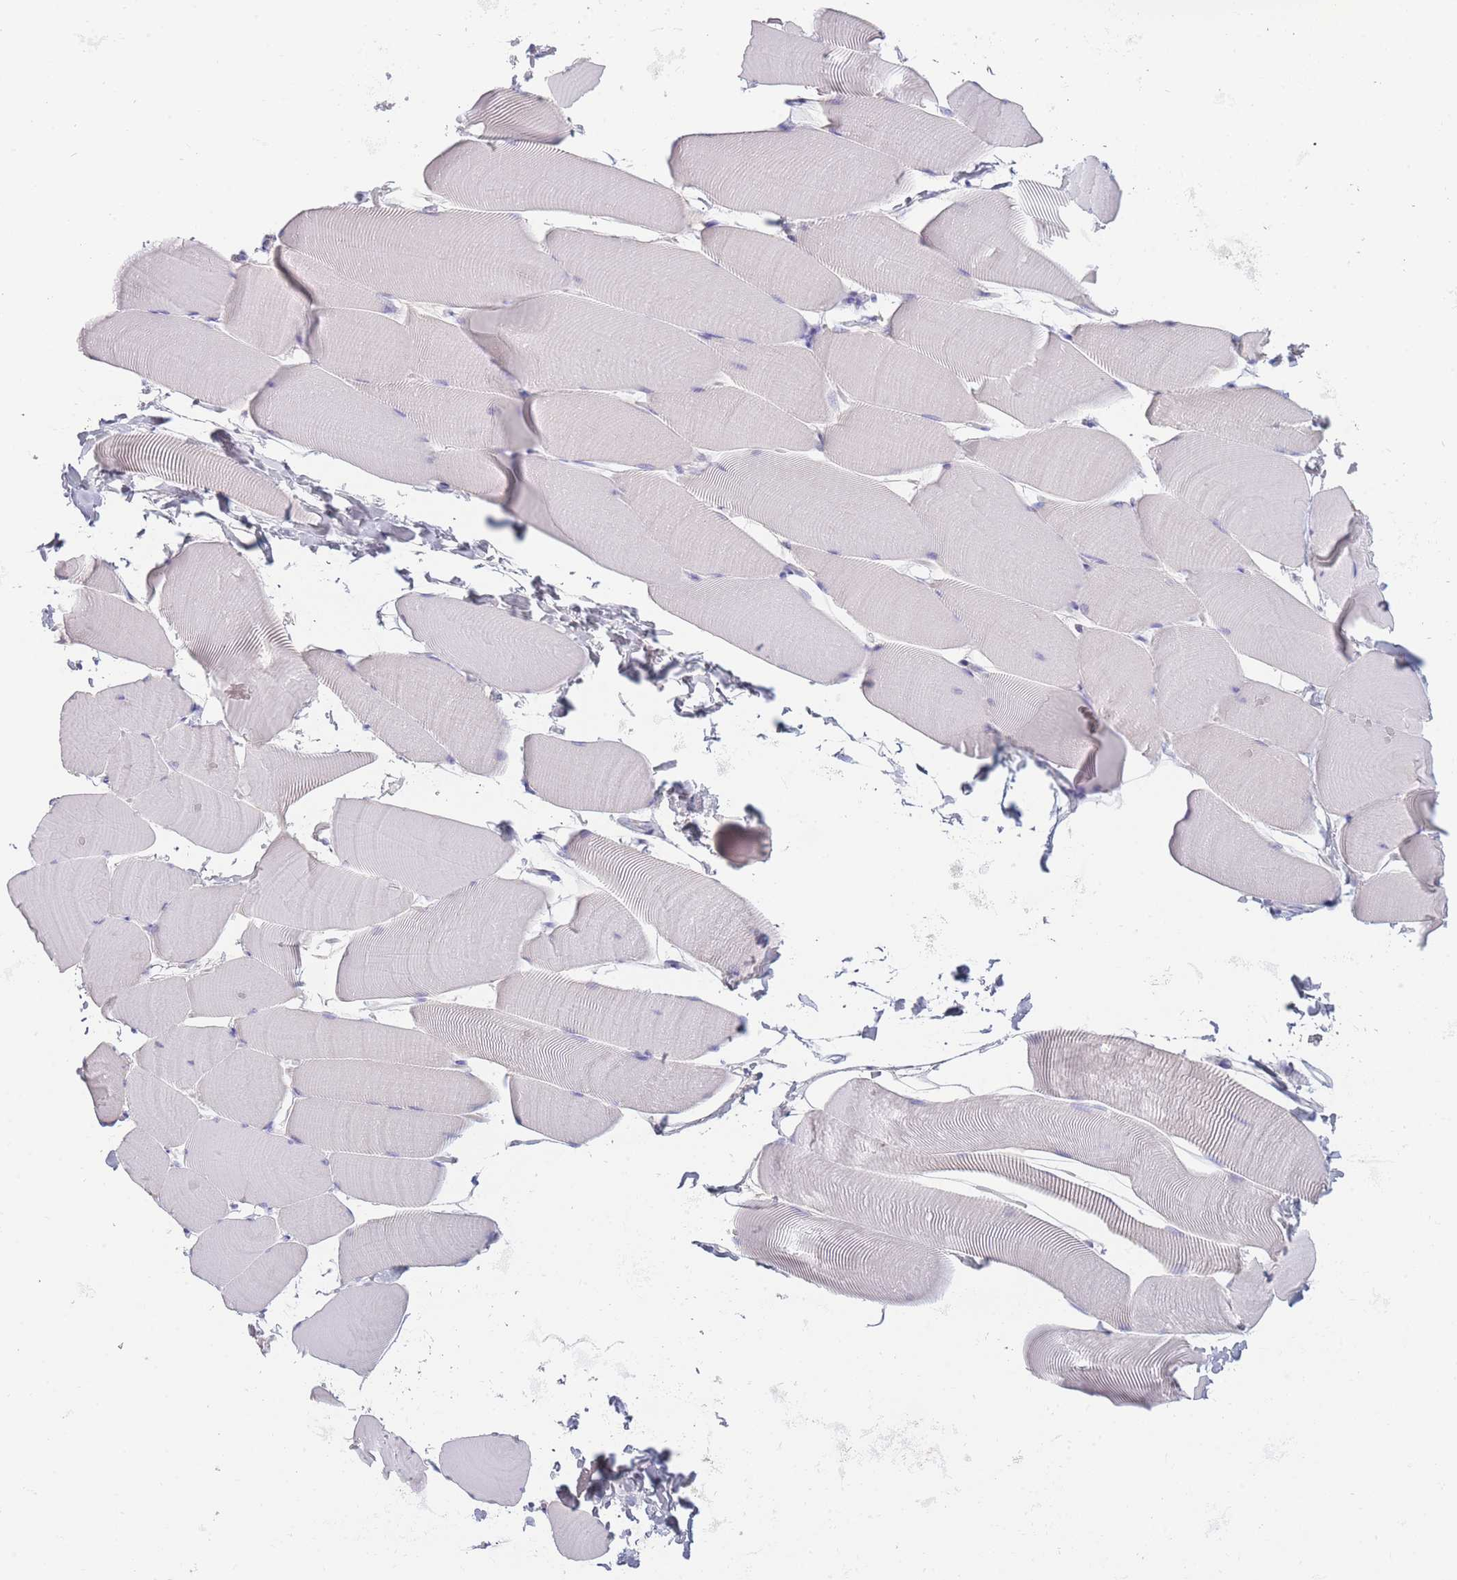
{"staining": {"intensity": "negative", "quantity": "none", "location": "none"}, "tissue": "skeletal muscle", "cell_type": "Myocytes", "image_type": "normal", "snomed": [{"axis": "morphology", "description": "Normal tissue, NOS"}, {"axis": "topography", "description": "Skeletal muscle"}], "caption": "This photomicrograph is of unremarkable skeletal muscle stained with immunohistochemistry (IHC) to label a protein in brown with the nuclei are counter-stained blue. There is no expression in myocytes.", "gene": "ZNF627", "patient": {"sex": "male", "age": 25}}